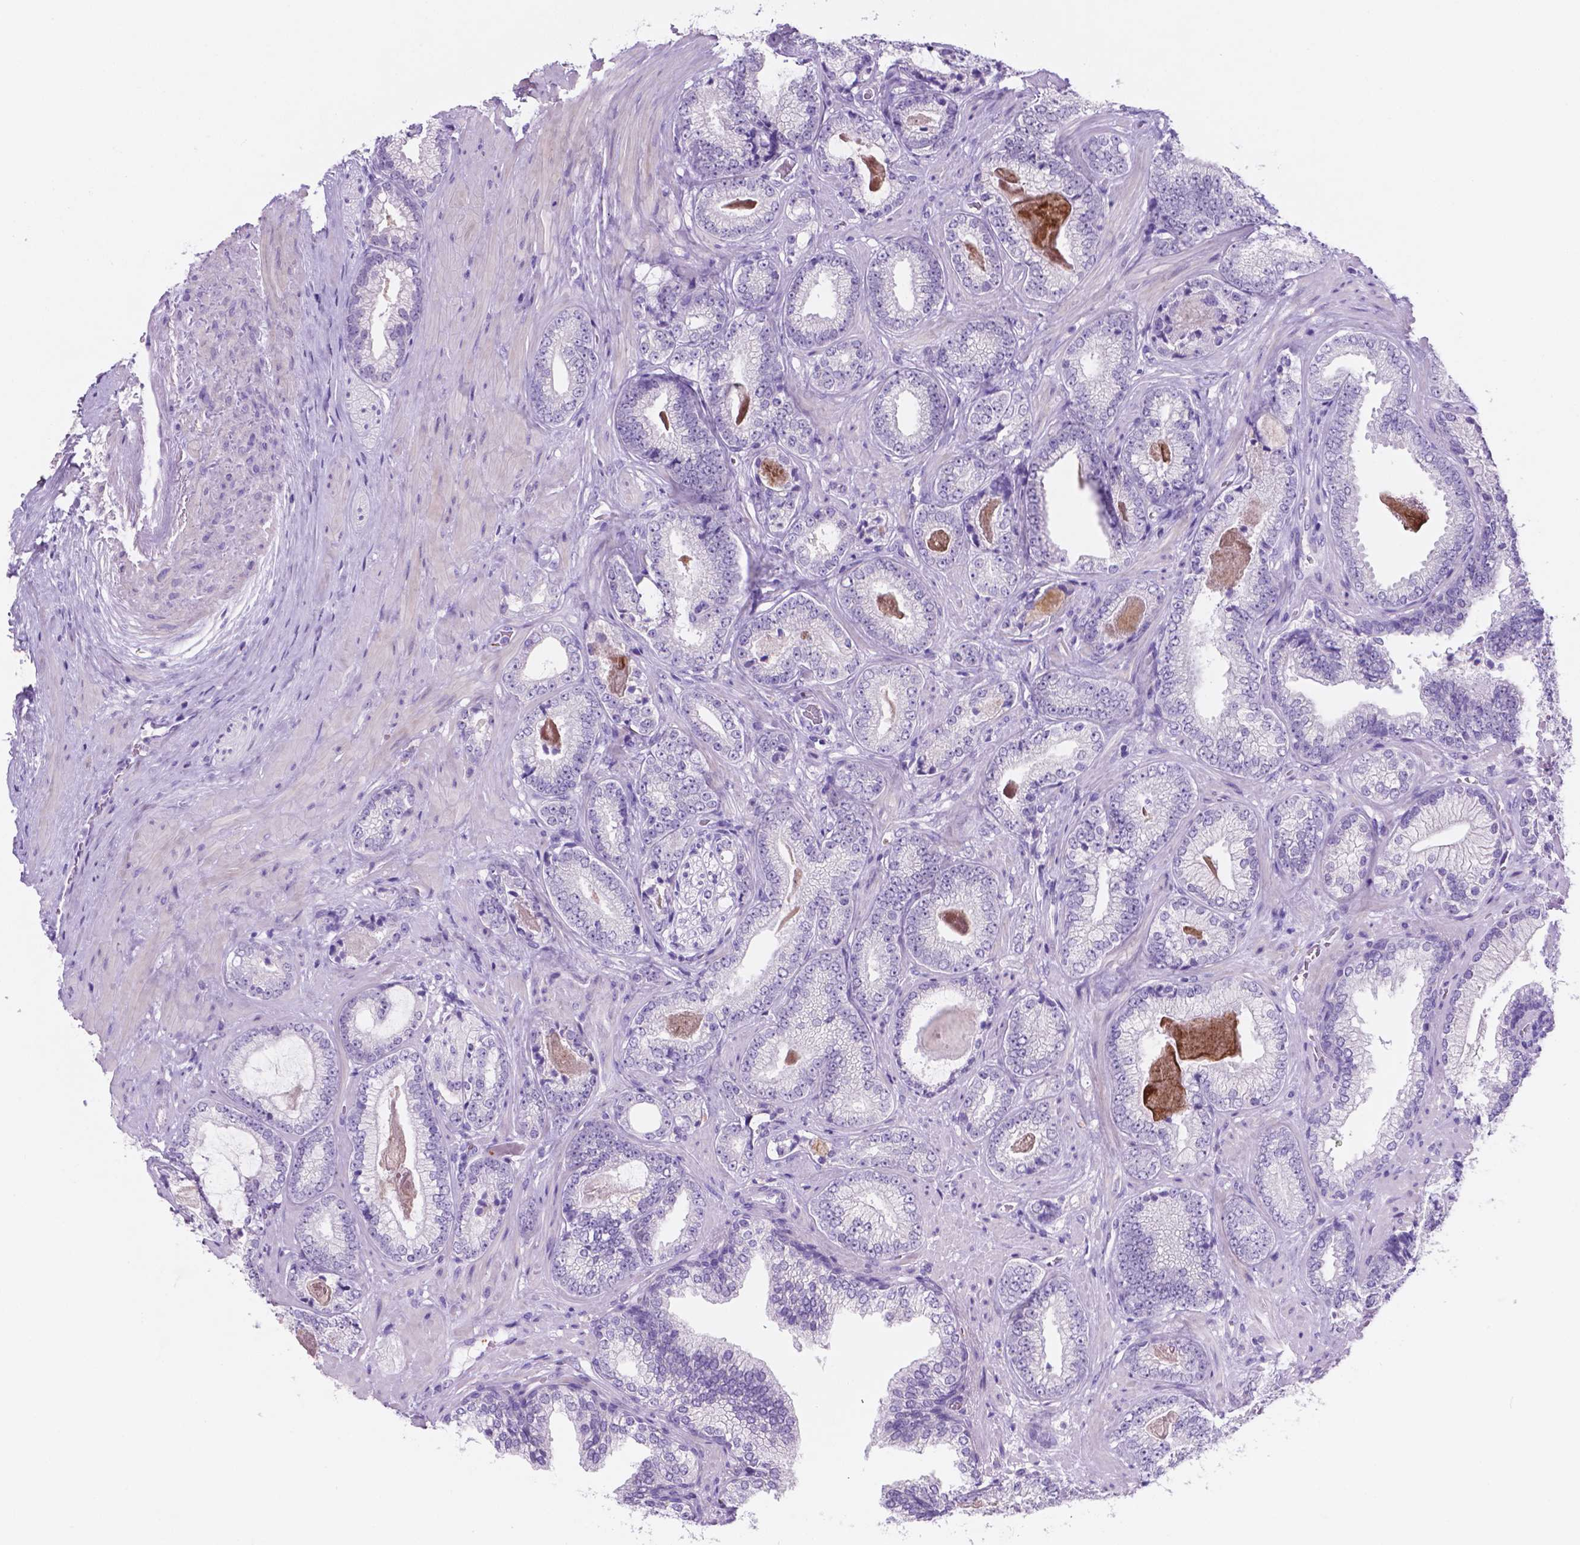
{"staining": {"intensity": "negative", "quantity": "none", "location": "none"}, "tissue": "prostate cancer", "cell_type": "Tumor cells", "image_type": "cancer", "snomed": [{"axis": "morphology", "description": "Adenocarcinoma, Low grade"}, {"axis": "topography", "description": "Prostate"}], "caption": "Immunohistochemistry of prostate adenocarcinoma (low-grade) demonstrates no expression in tumor cells.", "gene": "EBLN2", "patient": {"sex": "male", "age": 61}}